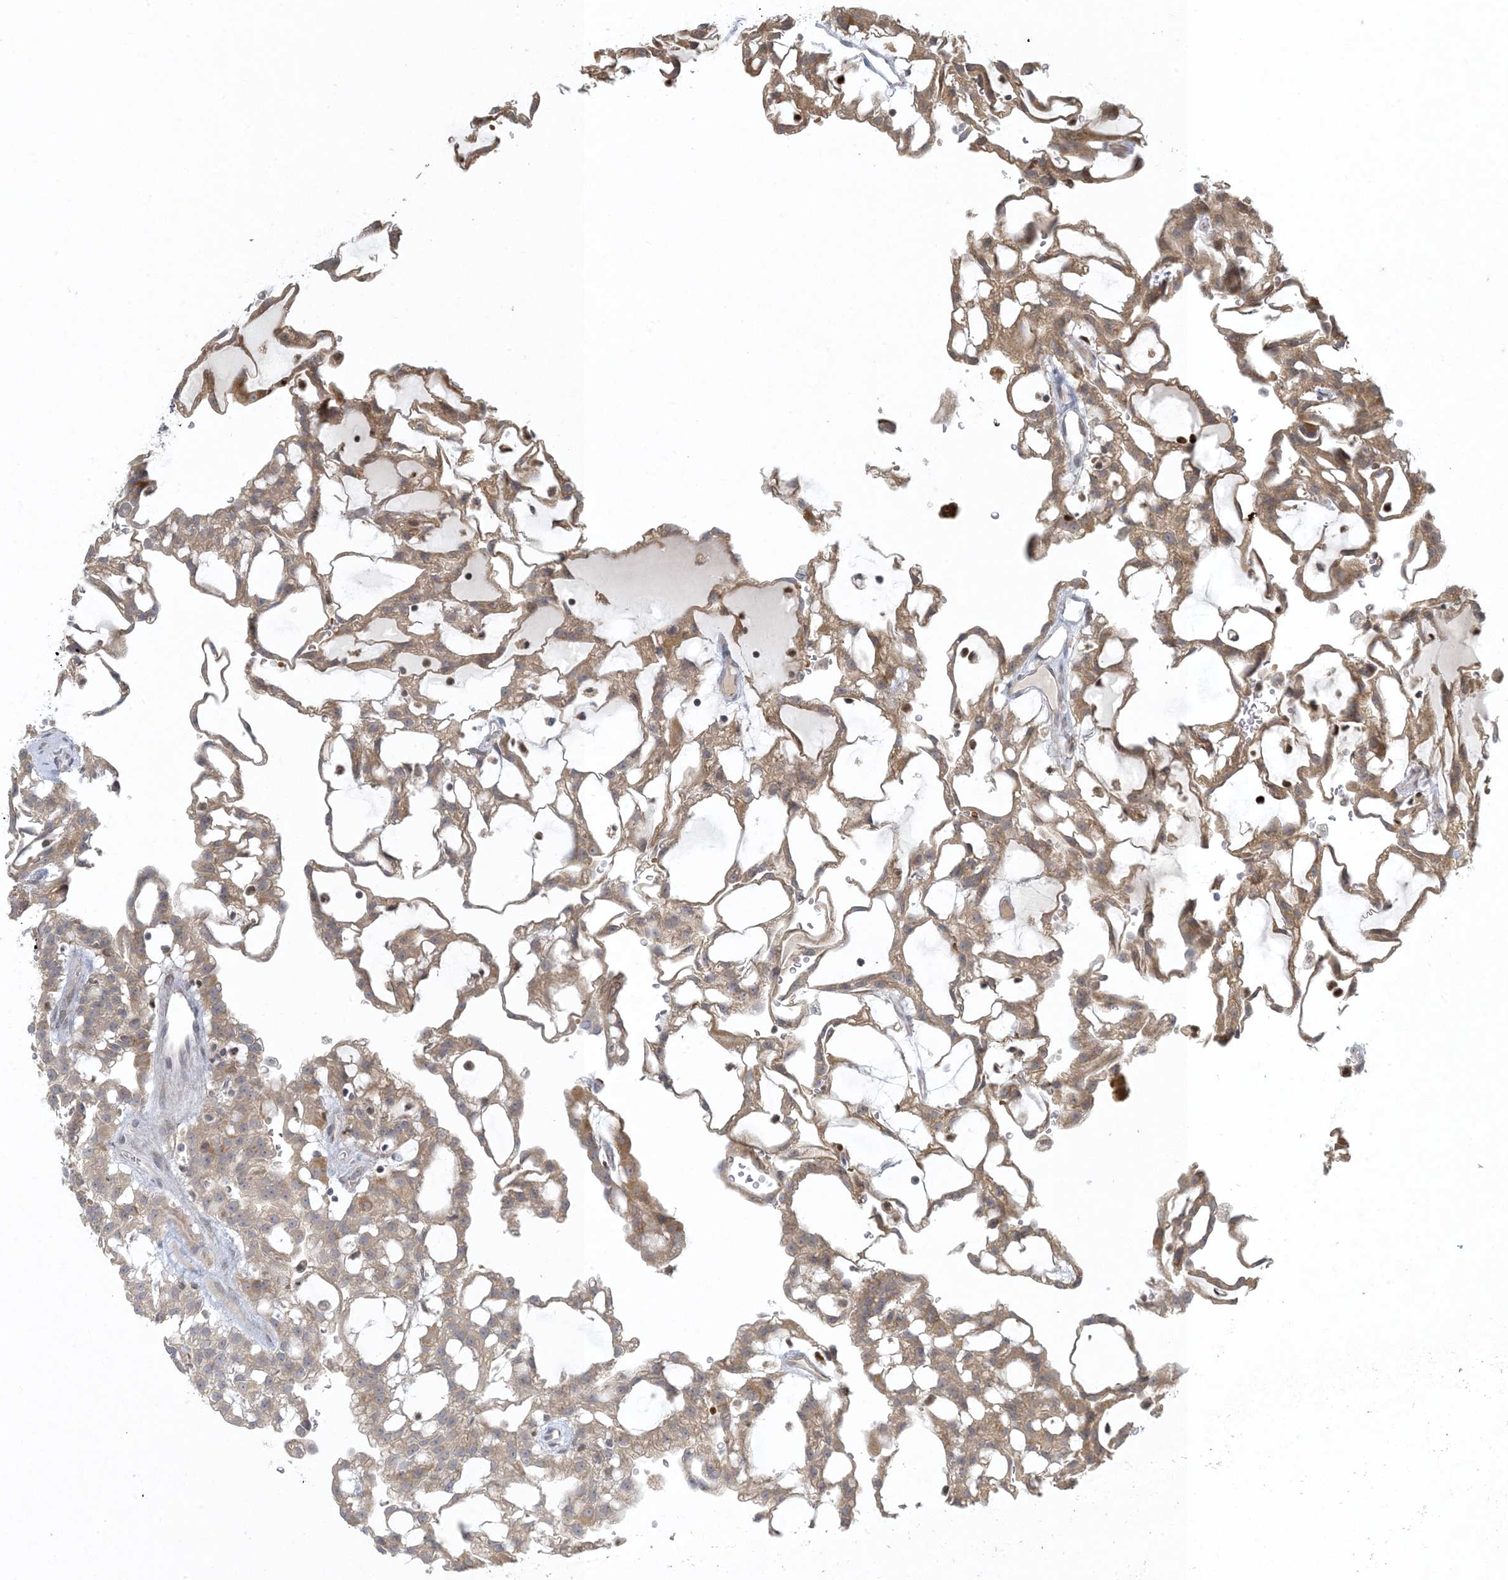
{"staining": {"intensity": "moderate", "quantity": ">75%", "location": "cytoplasmic/membranous"}, "tissue": "renal cancer", "cell_type": "Tumor cells", "image_type": "cancer", "snomed": [{"axis": "morphology", "description": "Adenocarcinoma, NOS"}, {"axis": "topography", "description": "Kidney"}], "caption": "Immunohistochemistry (DAB (3,3'-diaminobenzidine)) staining of human adenocarcinoma (renal) reveals moderate cytoplasmic/membranous protein positivity in about >75% of tumor cells.", "gene": "CTDNEP1", "patient": {"sex": "male", "age": 63}}